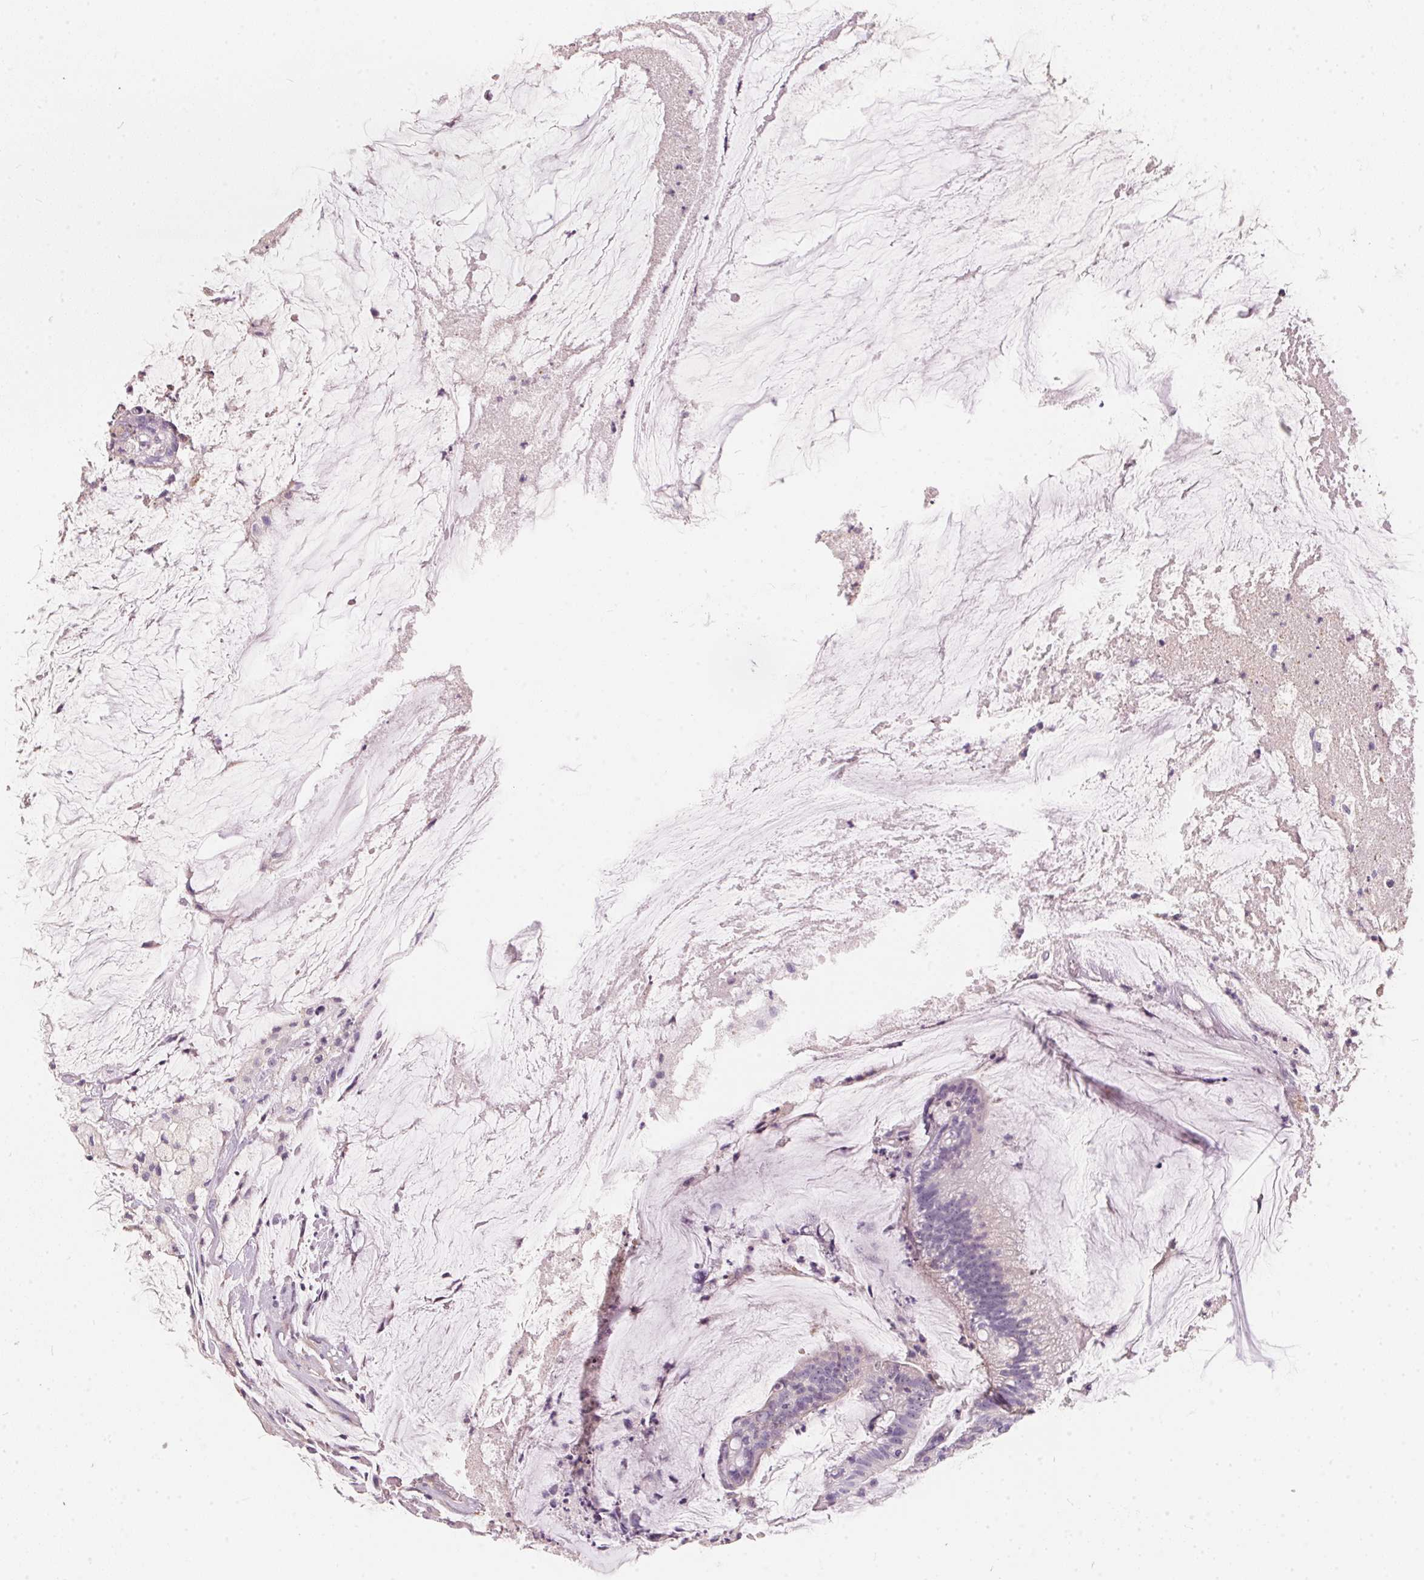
{"staining": {"intensity": "negative", "quantity": "none", "location": "none"}, "tissue": "colorectal cancer", "cell_type": "Tumor cells", "image_type": "cancer", "snomed": [{"axis": "morphology", "description": "Adenocarcinoma, NOS"}, {"axis": "topography", "description": "Colon"}], "caption": "Protein analysis of colorectal adenocarcinoma reveals no significant expression in tumor cells. (DAB (3,3'-diaminobenzidine) immunohistochemistry with hematoxylin counter stain).", "gene": "BLMH", "patient": {"sex": "male", "age": 62}}